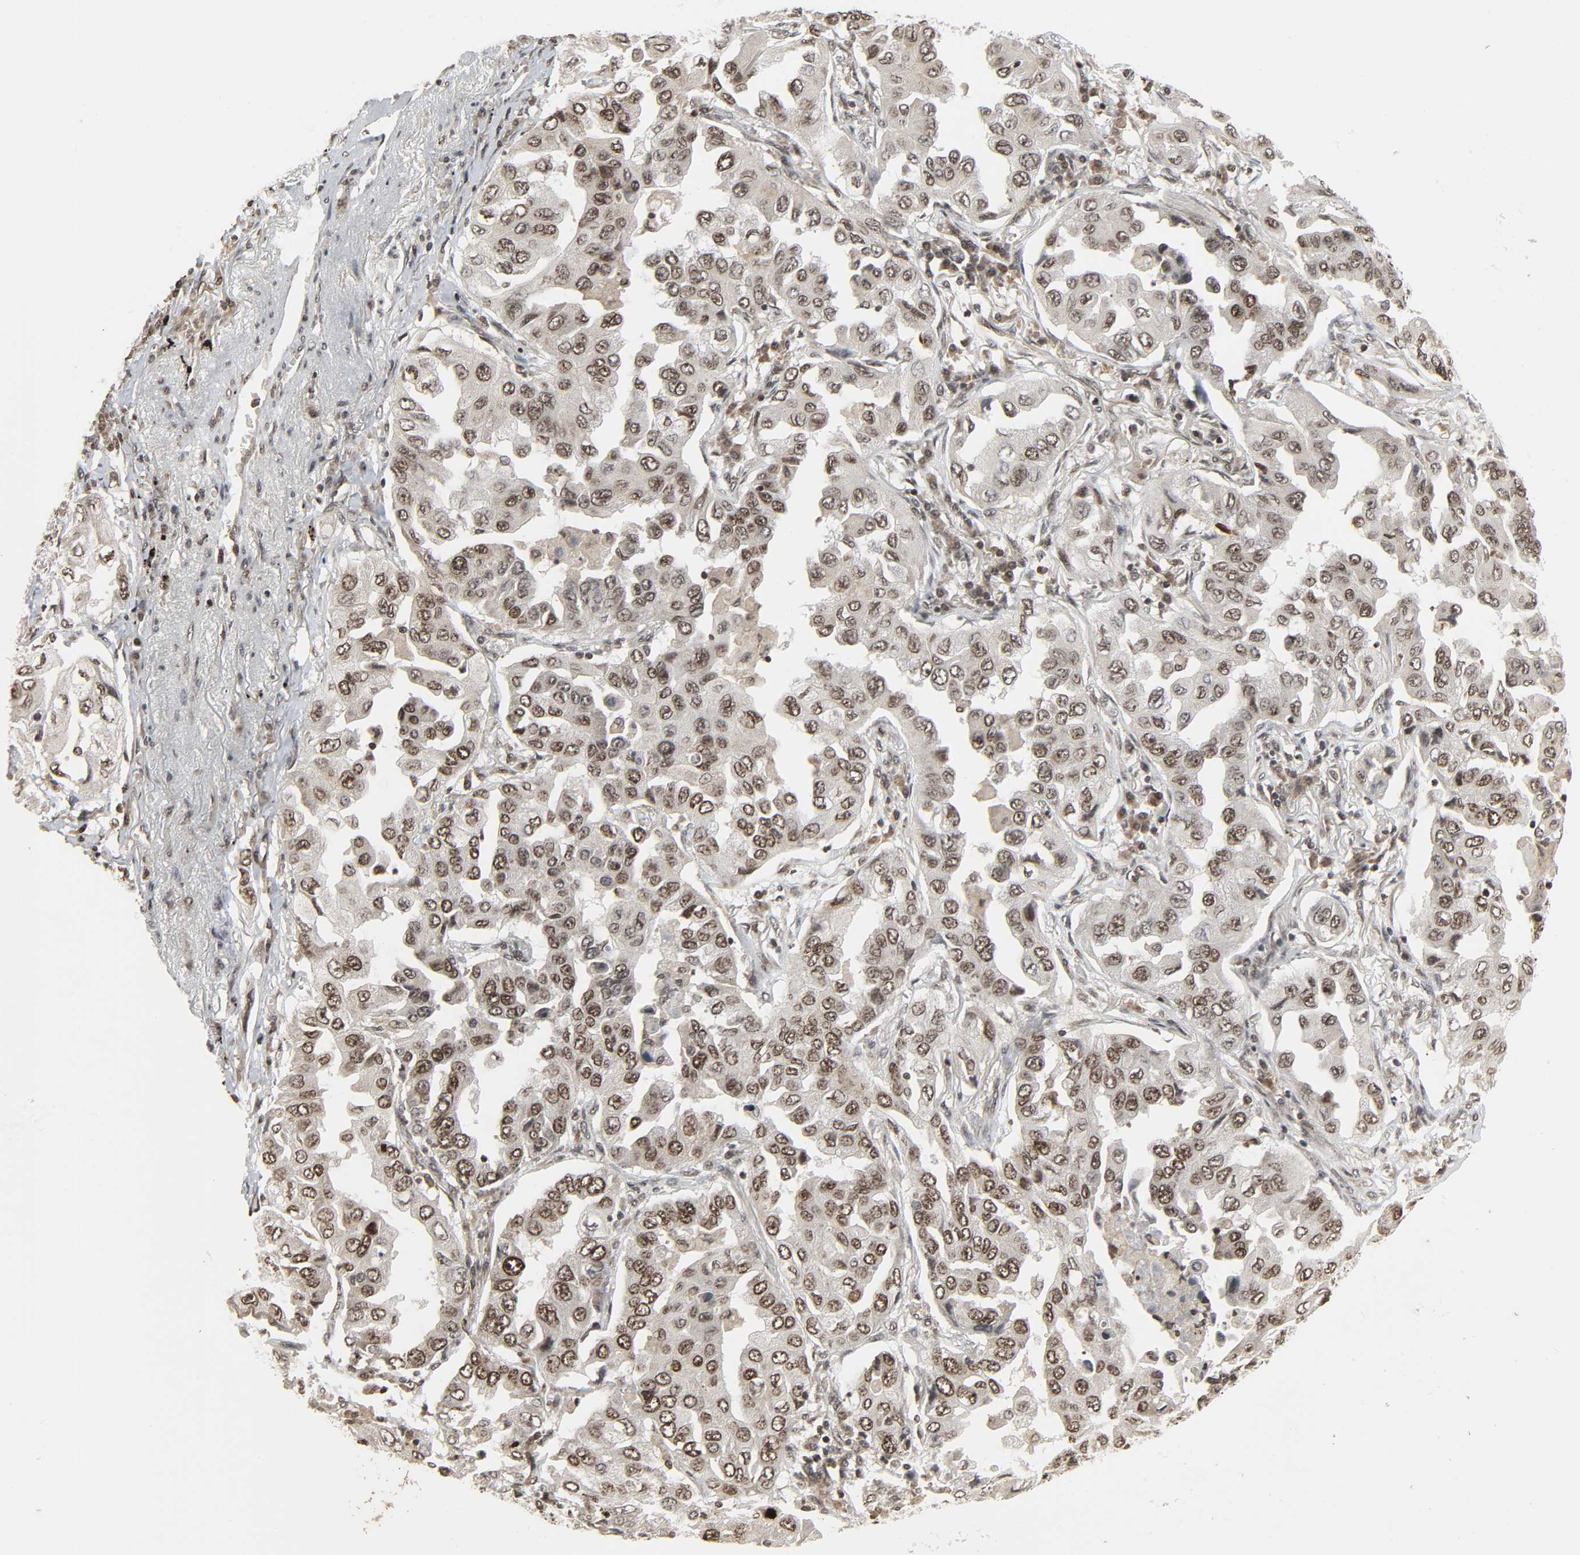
{"staining": {"intensity": "moderate", "quantity": ">75%", "location": "nuclear"}, "tissue": "lung cancer", "cell_type": "Tumor cells", "image_type": "cancer", "snomed": [{"axis": "morphology", "description": "Adenocarcinoma, NOS"}, {"axis": "topography", "description": "Lung"}], "caption": "A histopathology image of lung adenocarcinoma stained for a protein reveals moderate nuclear brown staining in tumor cells.", "gene": "XRCC1", "patient": {"sex": "female", "age": 65}}